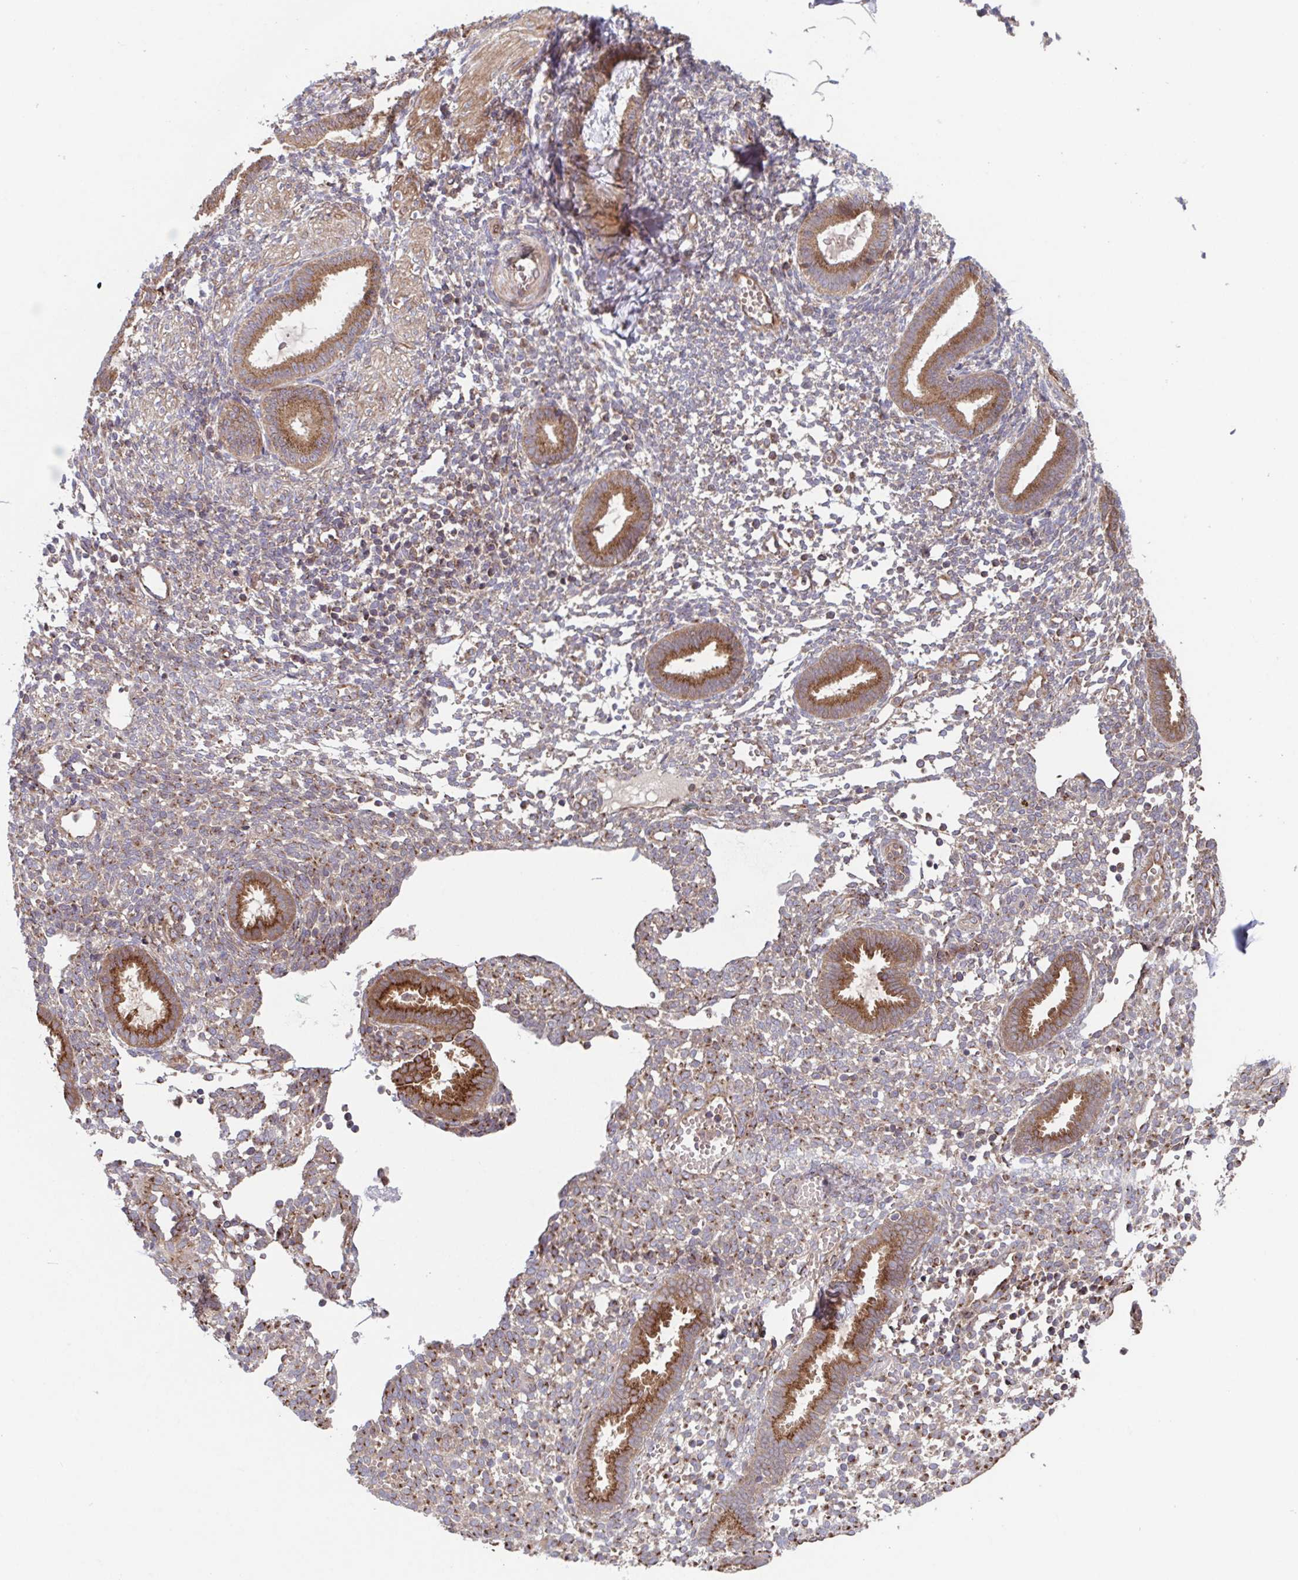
{"staining": {"intensity": "weak", "quantity": "25%-75%", "location": "cytoplasmic/membranous"}, "tissue": "endometrium", "cell_type": "Cells in endometrial stroma", "image_type": "normal", "snomed": [{"axis": "morphology", "description": "Normal tissue, NOS"}, {"axis": "topography", "description": "Endometrium"}], "caption": "IHC staining of unremarkable endometrium, which exhibits low levels of weak cytoplasmic/membranous staining in about 25%-75% of cells in endometrial stroma indicating weak cytoplasmic/membranous protein positivity. The staining was performed using DAB (brown) for protein detection and nuclei were counterstained in hematoxylin (blue).", "gene": "COPB1", "patient": {"sex": "female", "age": 36}}